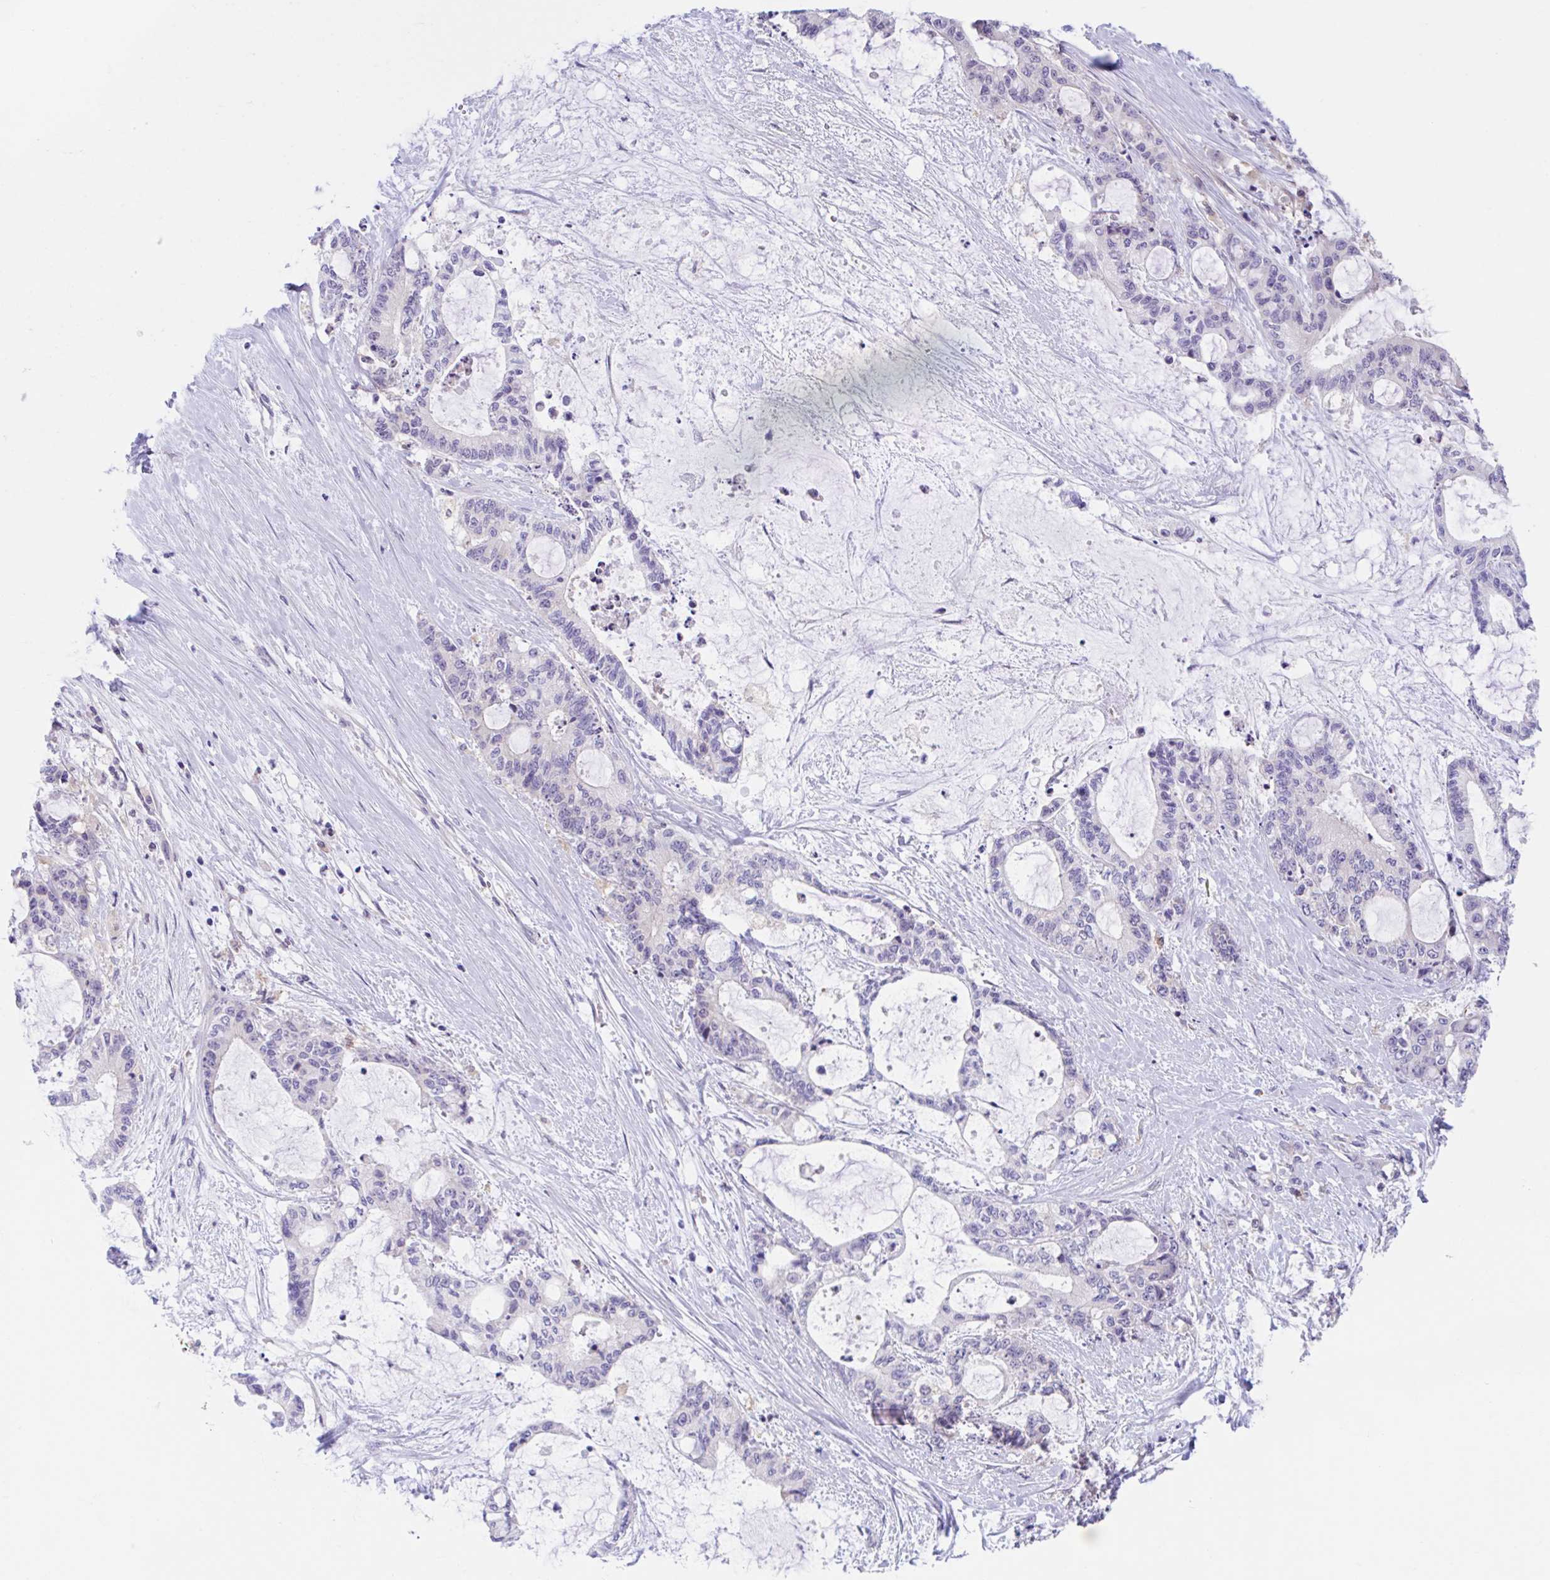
{"staining": {"intensity": "negative", "quantity": "none", "location": "none"}, "tissue": "liver cancer", "cell_type": "Tumor cells", "image_type": "cancer", "snomed": [{"axis": "morphology", "description": "Normal tissue, NOS"}, {"axis": "morphology", "description": "Cholangiocarcinoma"}, {"axis": "topography", "description": "Liver"}, {"axis": "topography", "description": "Peripheral nerve tissue"}], "caption": "There is no significant positivity in tumor cells of liver cancer.", "gene": "TMEM86A", "patient": {"sex": "female", "age": 73}}